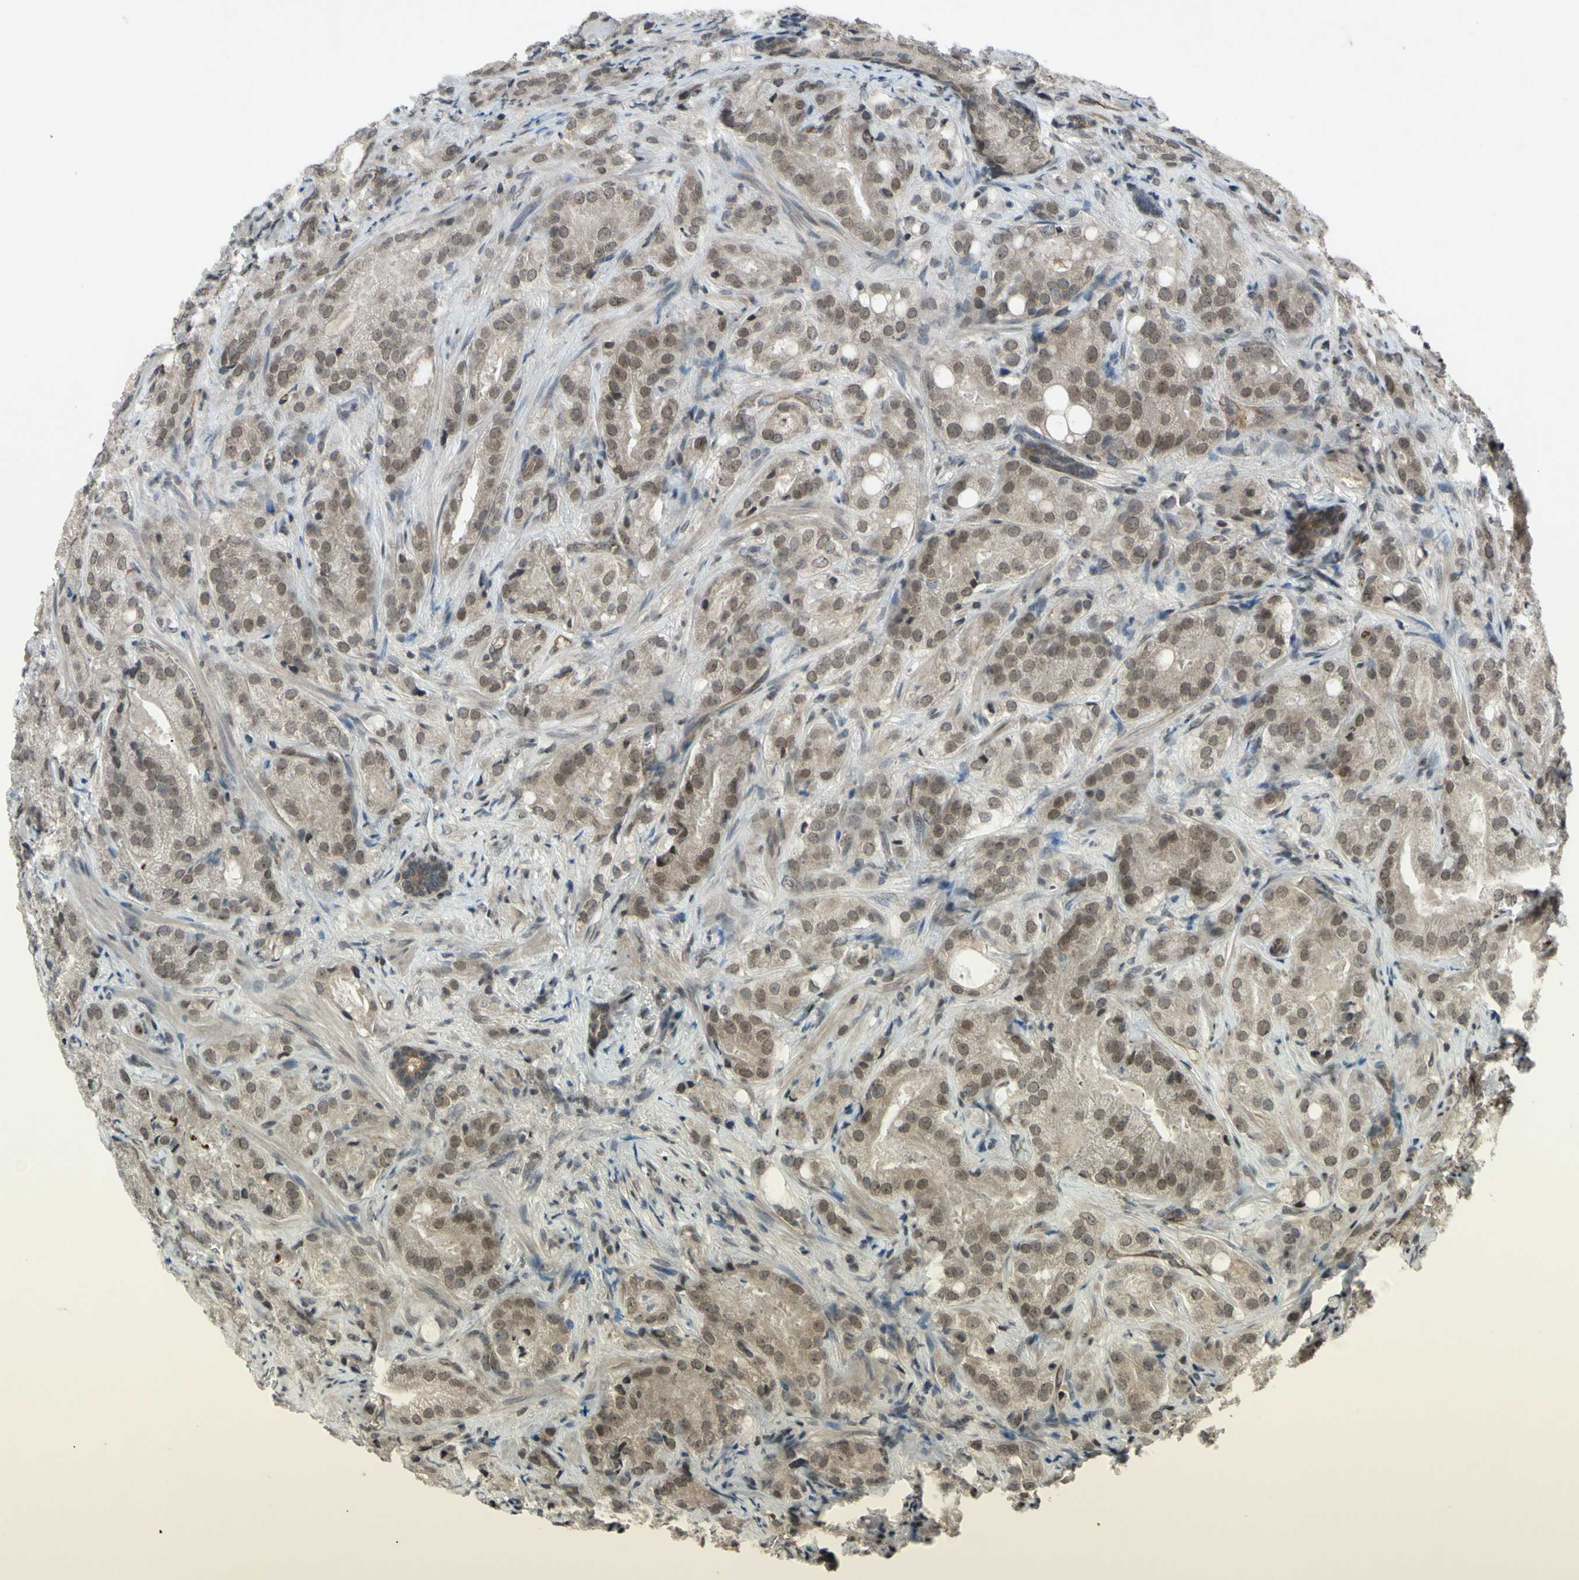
{"staining": {"intensity": "weak", "quantity": ">75%", "location": "cytoplasmic/membranous,nuclear"}, "tissue": "prostate cancer", "cell_type": "Tumor cells", "image_type": "cancer", "snomed": [{"axis": "morphology", "description": "Adenocarcinoma, High grade"}, {"axis": "topography", "description": "Prostate"}], "caption": "Weak cytoplasmic/membranous and nuclear staining is seen in about >75% of tumor cells in prostate cancer. The staining is performed using DAB brown chromogen to label protein expression. The nuclei are counter-stained blue using hematoxylin.", "gene": "XPO1", "patient": {"sex": "male", "age": 64}}